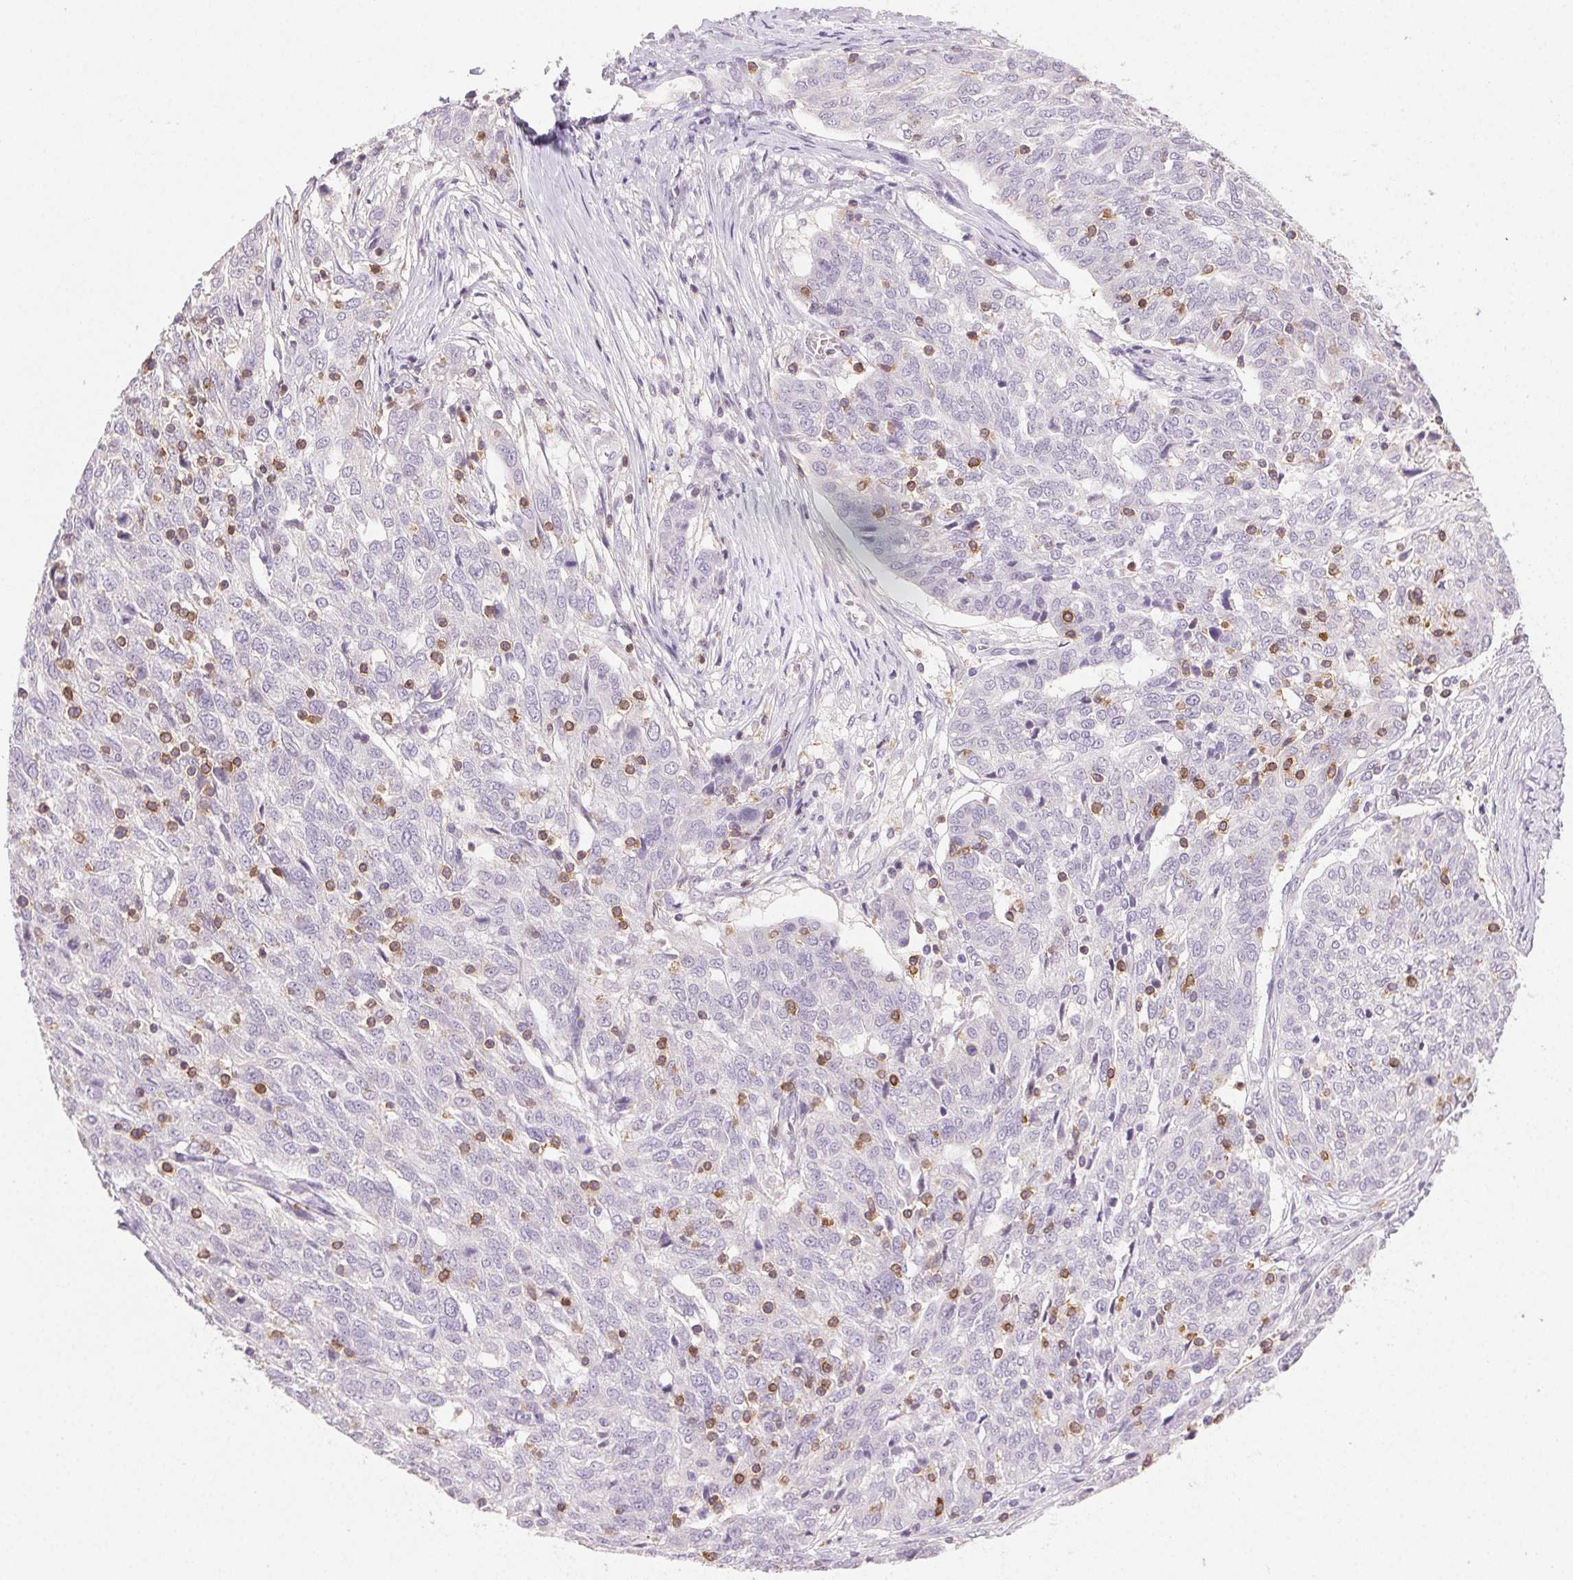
{"staining": {"intensity": "negative", "quantity": "none", "location": "none"}, "tissue": "ovarian cancer", "cell_type": "Tumor cells", "image_type": "cancer", "snomed": [{"axis": "morphology", "description": "Cystadenocarcinoma, serous, NOS"}, {"axis": "topography", "description": "Ovary"}], "caption": "Tumor cells show no significant protein expression in serous cystadenocarcinoma (ovarian).", "gene": "AKAP5", "patient": {"sex": "female", "age": 67}}